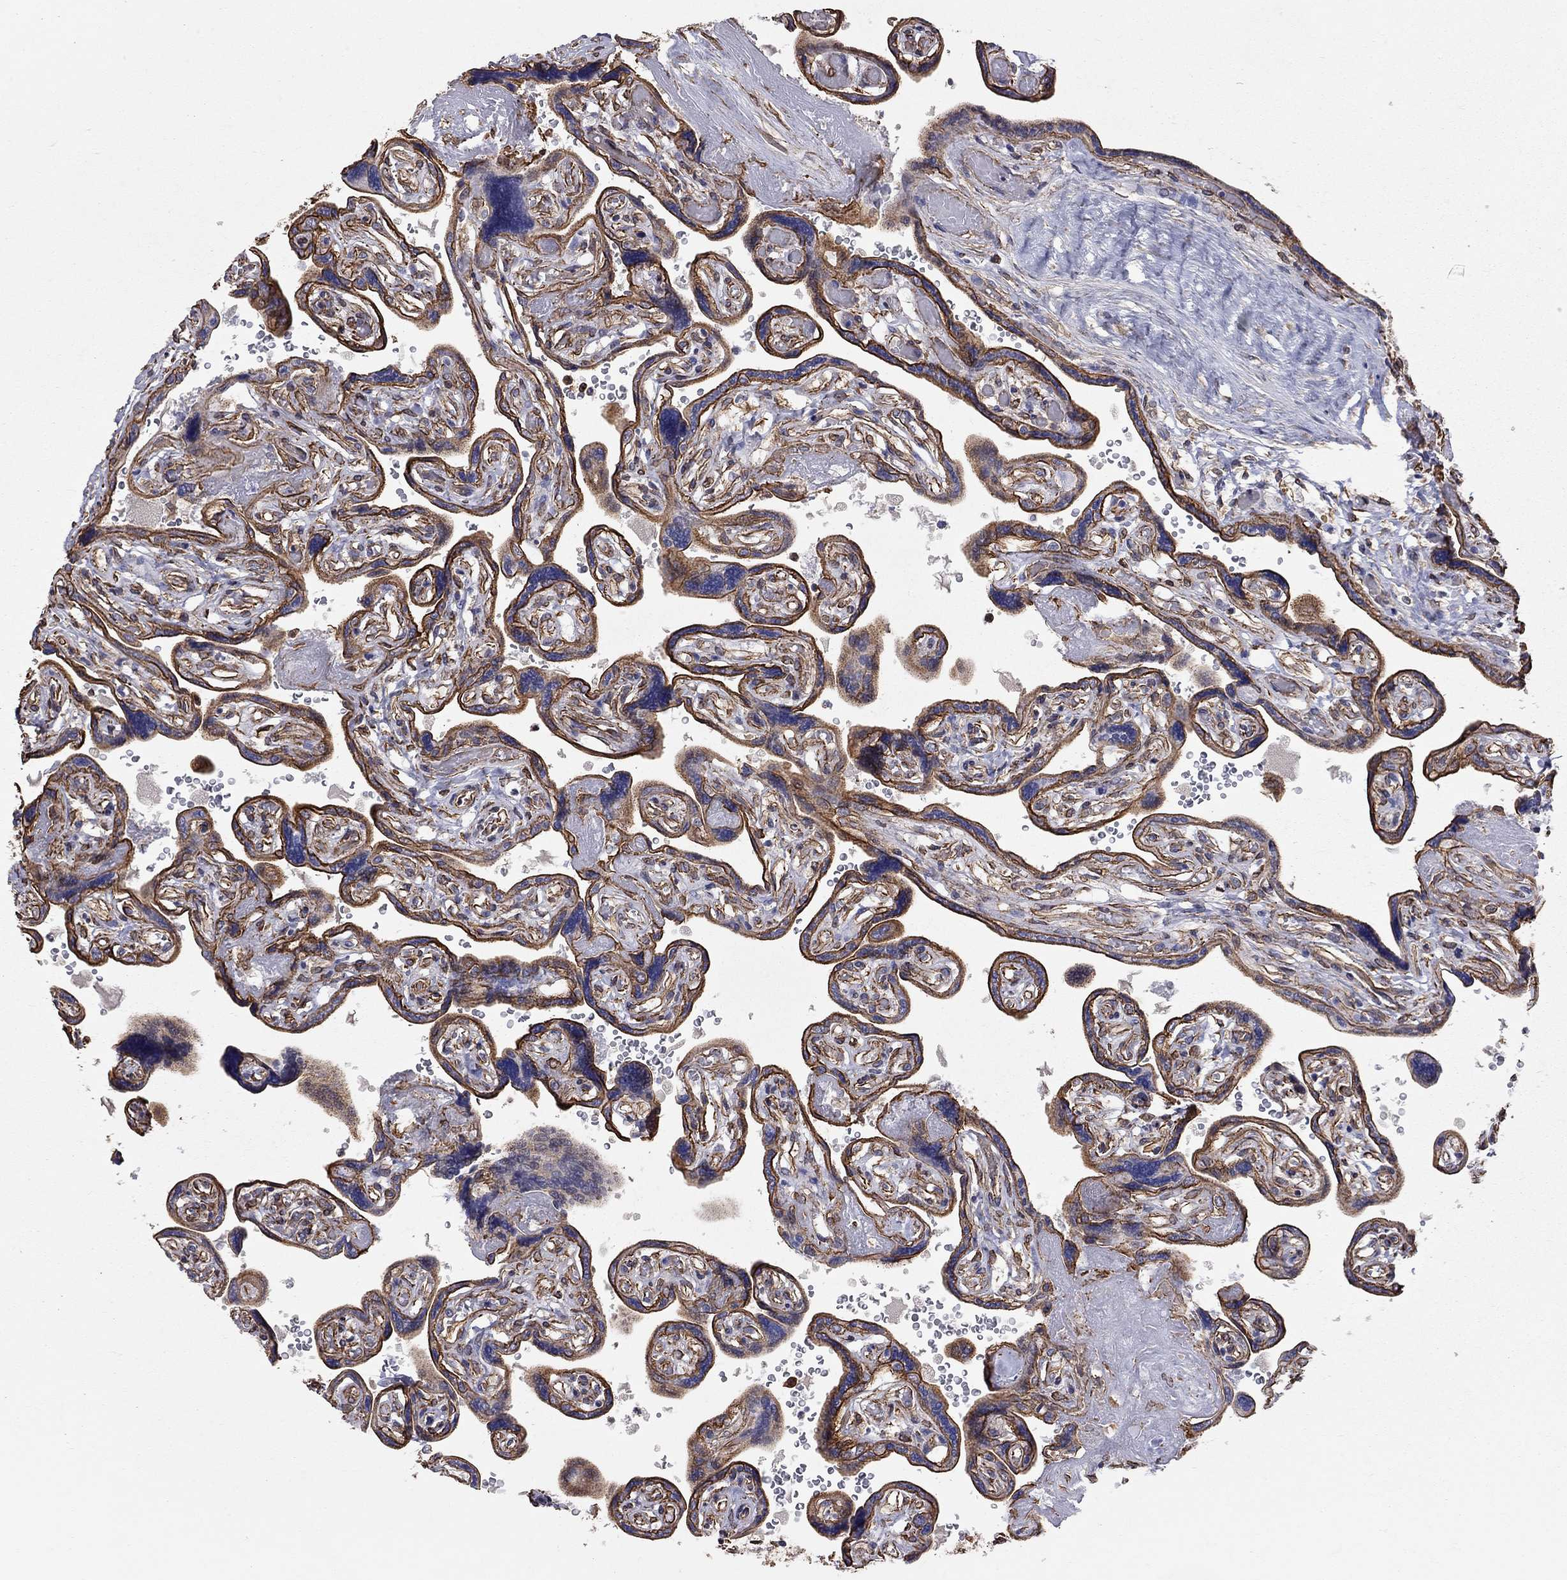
{"staining": {"intensity": "strong", "quantity": ">75%", "location": "cytoplasmic/membranous"}, "tissue": "placenta", "cell_type": "Decidual cells", "image_type": "normal", "snomed": [{"axis": "morphology", "description": "Normal tissue, NOS"}, {"axis": "topography", "description": "Placenta"}], "caption": "Immunohistochemistry (IHC) of normal human placenta reveals high levels of strong cytoplasmic/membranous expression in approximately >75% of decidual cells. (Brightfield microscopy of DAB IHC at high magnification).", "gene": "BICDL2", "patient": {"sex": "female", "age": 32}}